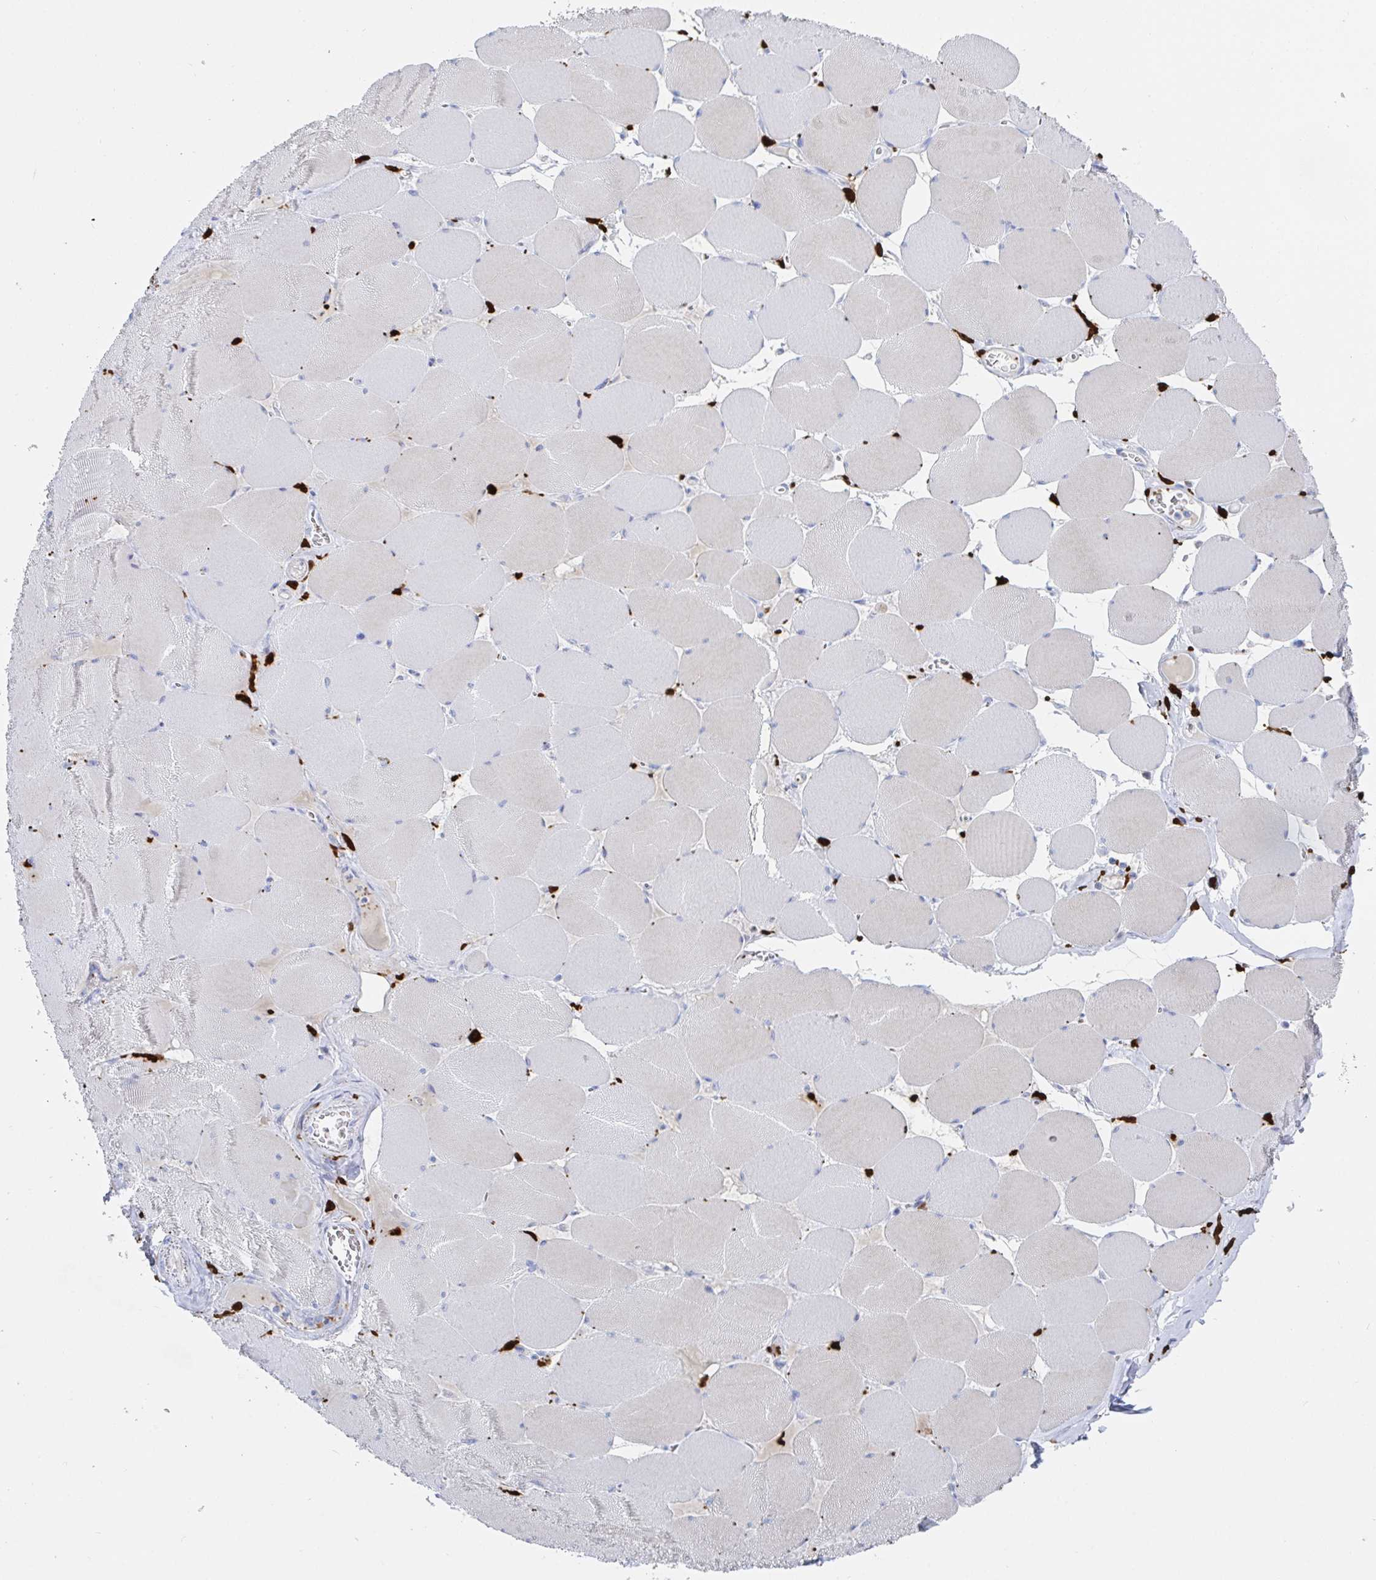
{"staining": {"intensity": "negative", "quantity": "none", "location": "none"}, "tissue": "skeletal muscle", "cell_type": "Myocytes", "image_type": "normal", "snomed": [{"axis": "morphology", "description": "Normal tissue, NOS"}, {"axis": "topography", "description": "Skeletal muscle"}], "caption": "IHC histopathology image of benign skeletal muscle stained for a protein (brown), which shows no staining in myocytes.", "gene": "OR2A1", "patient": {"sex": "female", "age": 75}}